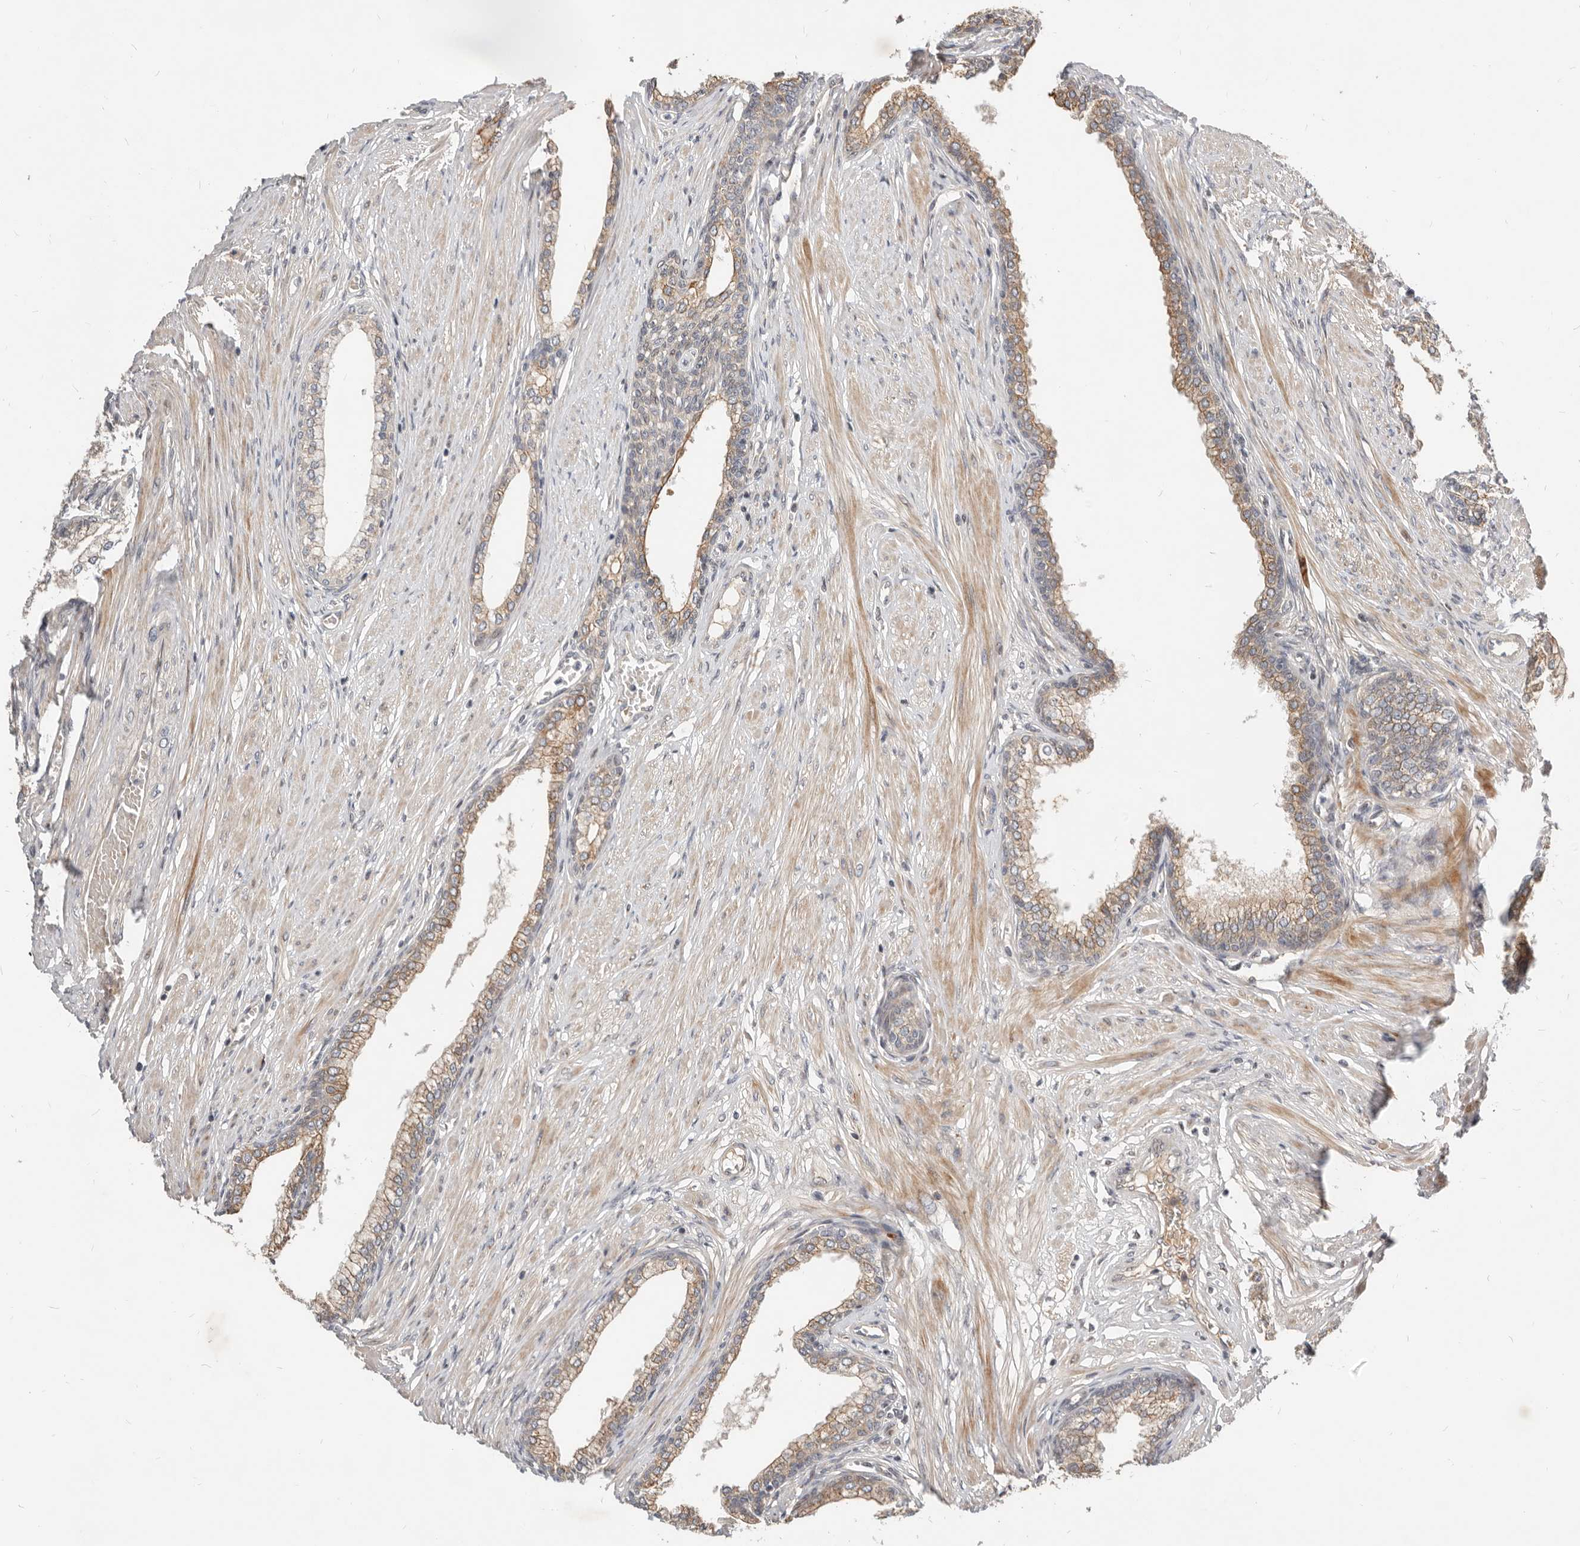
{"staining": {"intensity": "moderate", "quantity": ">75%", "location": "cytoplasmic/membranous"}, "tissue": "prostate", "cell_type": "Glandular cells", "image_type": "normal", "snomed": [{"axis": "morphology", "description": "Normal tissue, NOS"}, {"axis": "morphology", "description": "Urothelial carcinoma, Low grade"}, {"axis": "topography", "description": "Urinary bladder"}, {"axis": "topography", "description": "Prostate"}], "caption": "A photomicrograph of prostate stained for a protein demonstrates moderate cytoplasmic/membranous brown staining in glandular cells. Immunohistochemistry (ihc) stains the protein of interest in brown and the nuclei are stained blue.", "gene": "NPY4R2", "patient": {"sex": "male", "age": 60}}